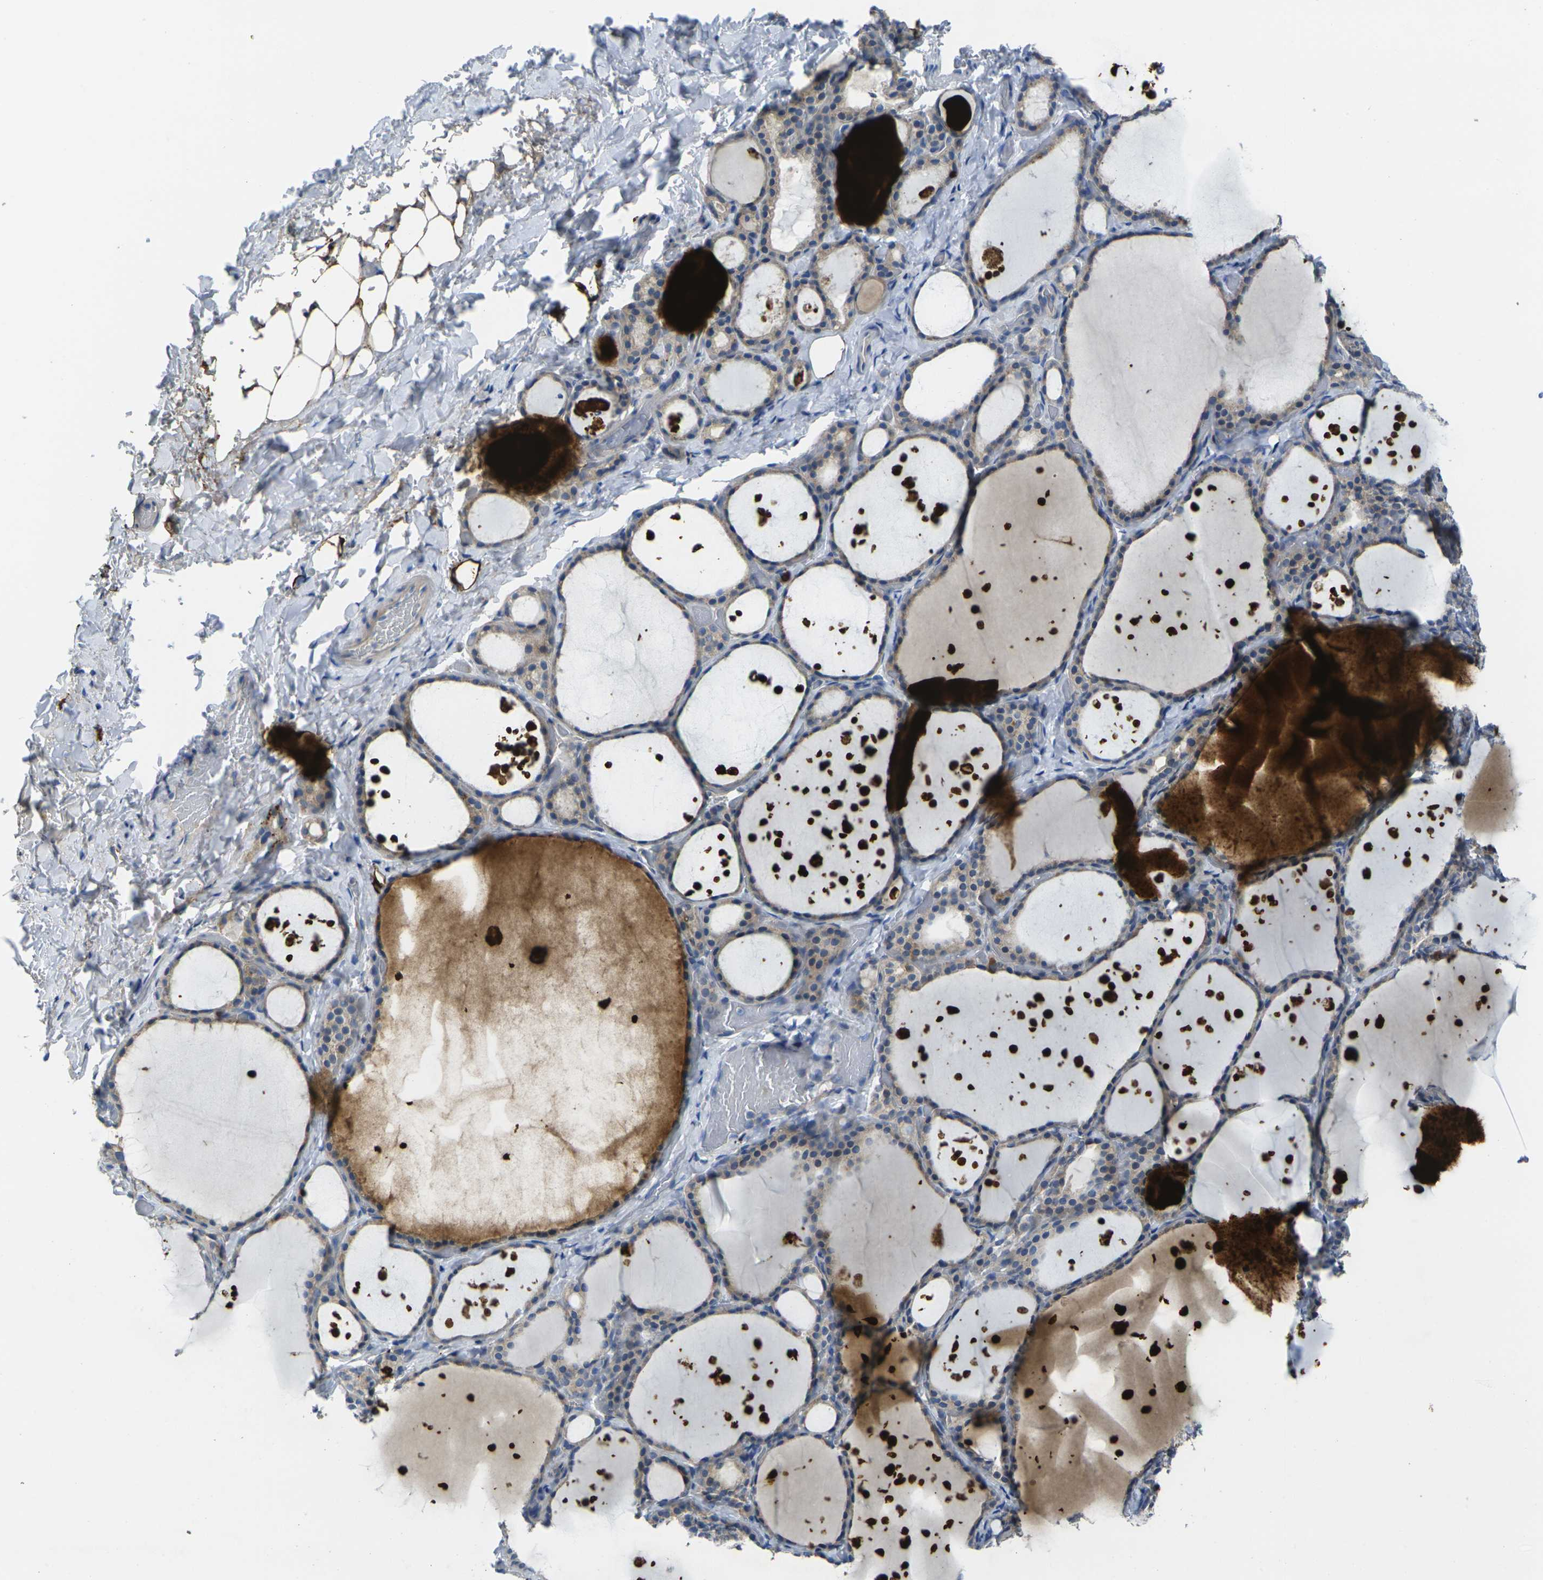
{"staining": {"intensity": "moderate", "quantity": "25%-75%", "location": "cytoplasmic/membranous"}, "tissue": "thyroid gland", "cell_type": "Glandular cells", "image_type": "normal", "snomed": [{"axis": "morphology", "description": "Normal tissue, NOS"}, {"axis": "topography", "description": "Thyroid gland"}], "caption": "A medium amount of moderate cytoplasmic/membranous expression is identified in about 25%-75% of glandular cells in benign thyroid gland. (DAB (3,3'-diaminobenzidine) IHC, brown staining for protein, blue staining for nuclei).", "gene": "GNA12", "patient": {"sex": "female", "age": 44}}